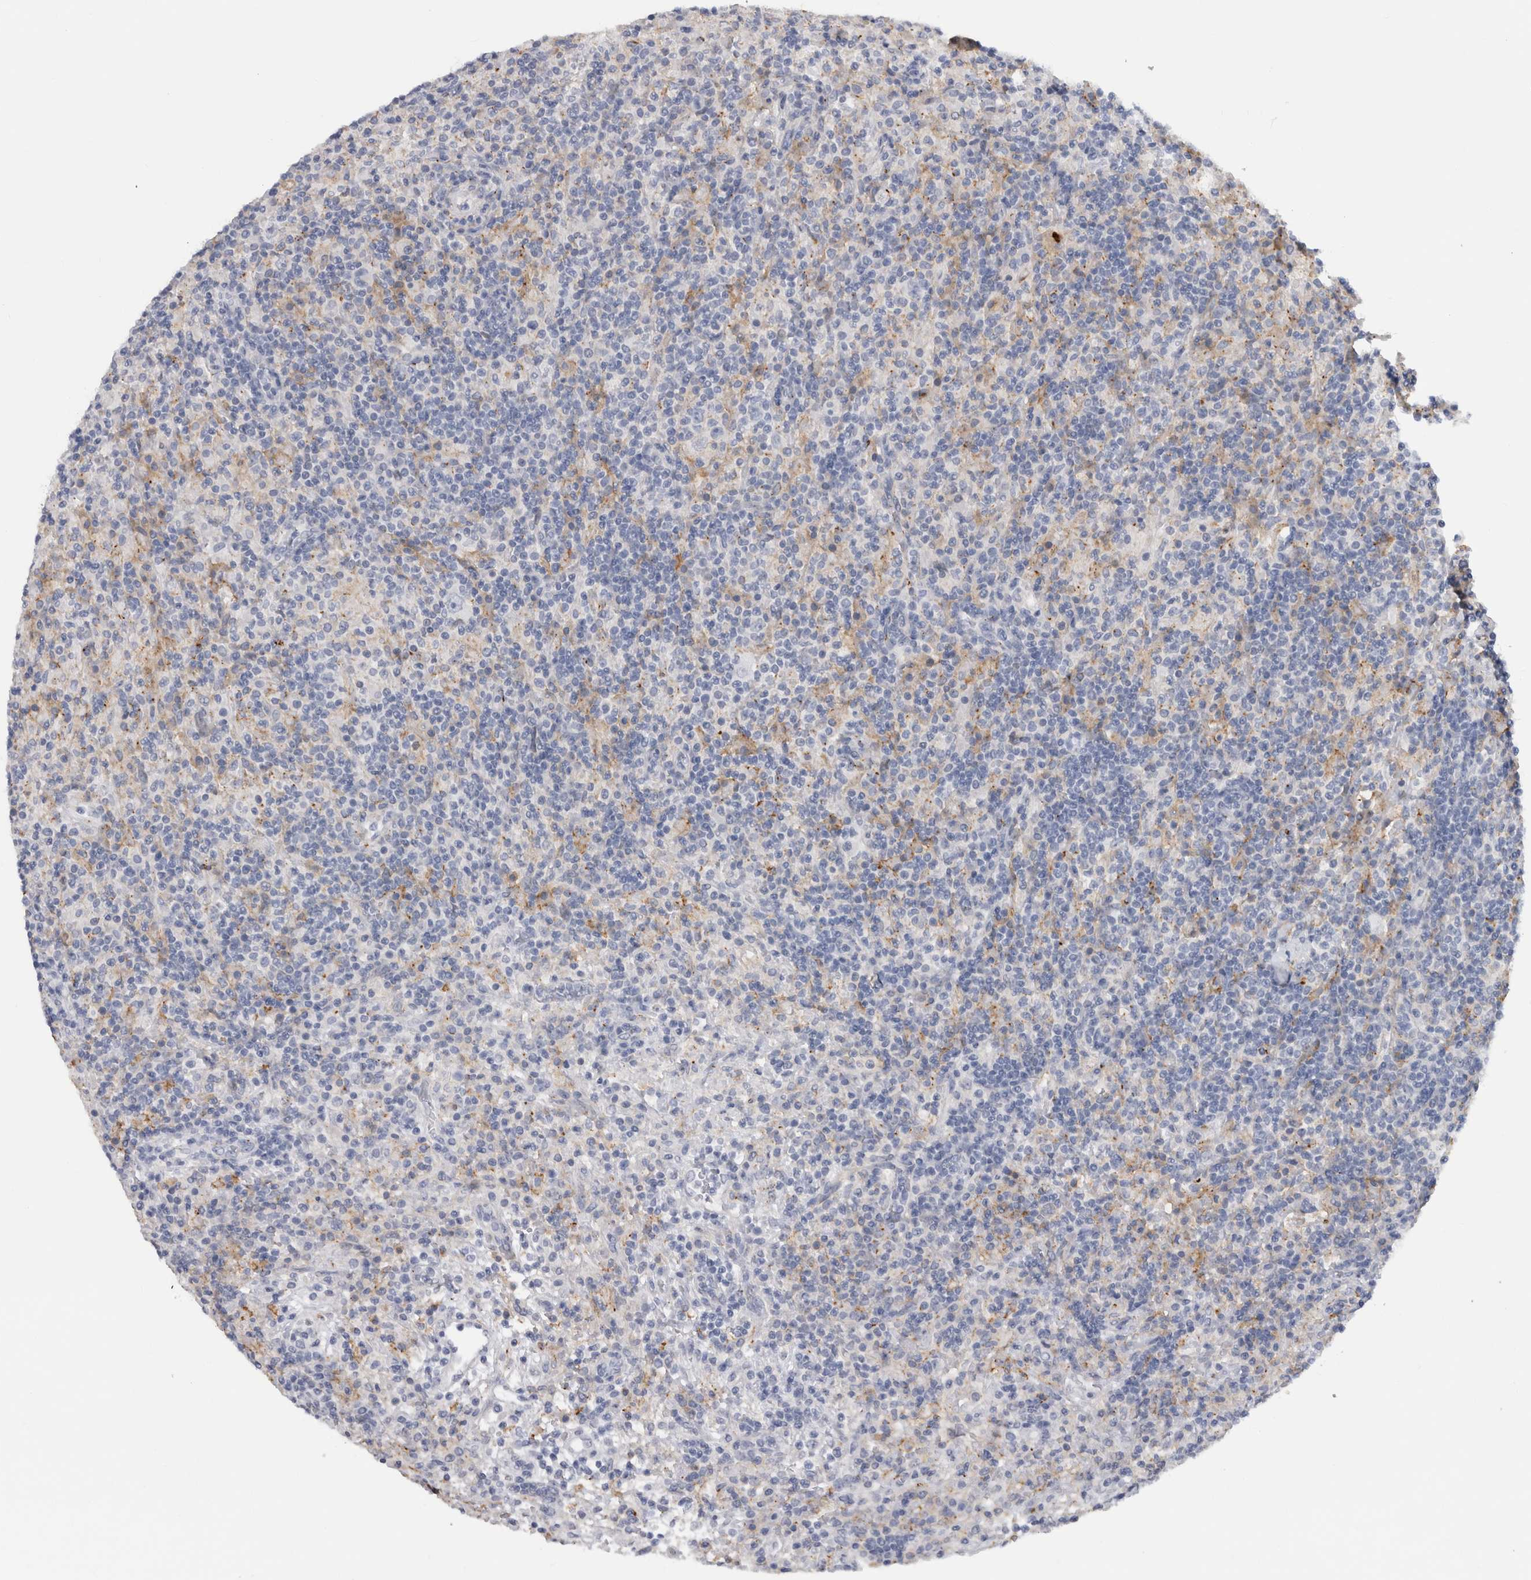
{"staining": {"intensity": "negative", "quantity": "none", "location": "none"}, "tissue": "lymphoma", "cell_type": "Tumor cells", "image_type": "cancer", "snomed": [{"axis": "morphology", "description": "Hodgkin's disease, NOS"}, {"axis": "topography", "description": "Lymph node"}], "caption": "An immunohistochemistry histopathology image of Hodgkin's disease is shown. There is no staining in tumor cells of Hodgkin's disease.", "gene": "DNAJC24", "patient": {"sex": "male", "age": 70}}